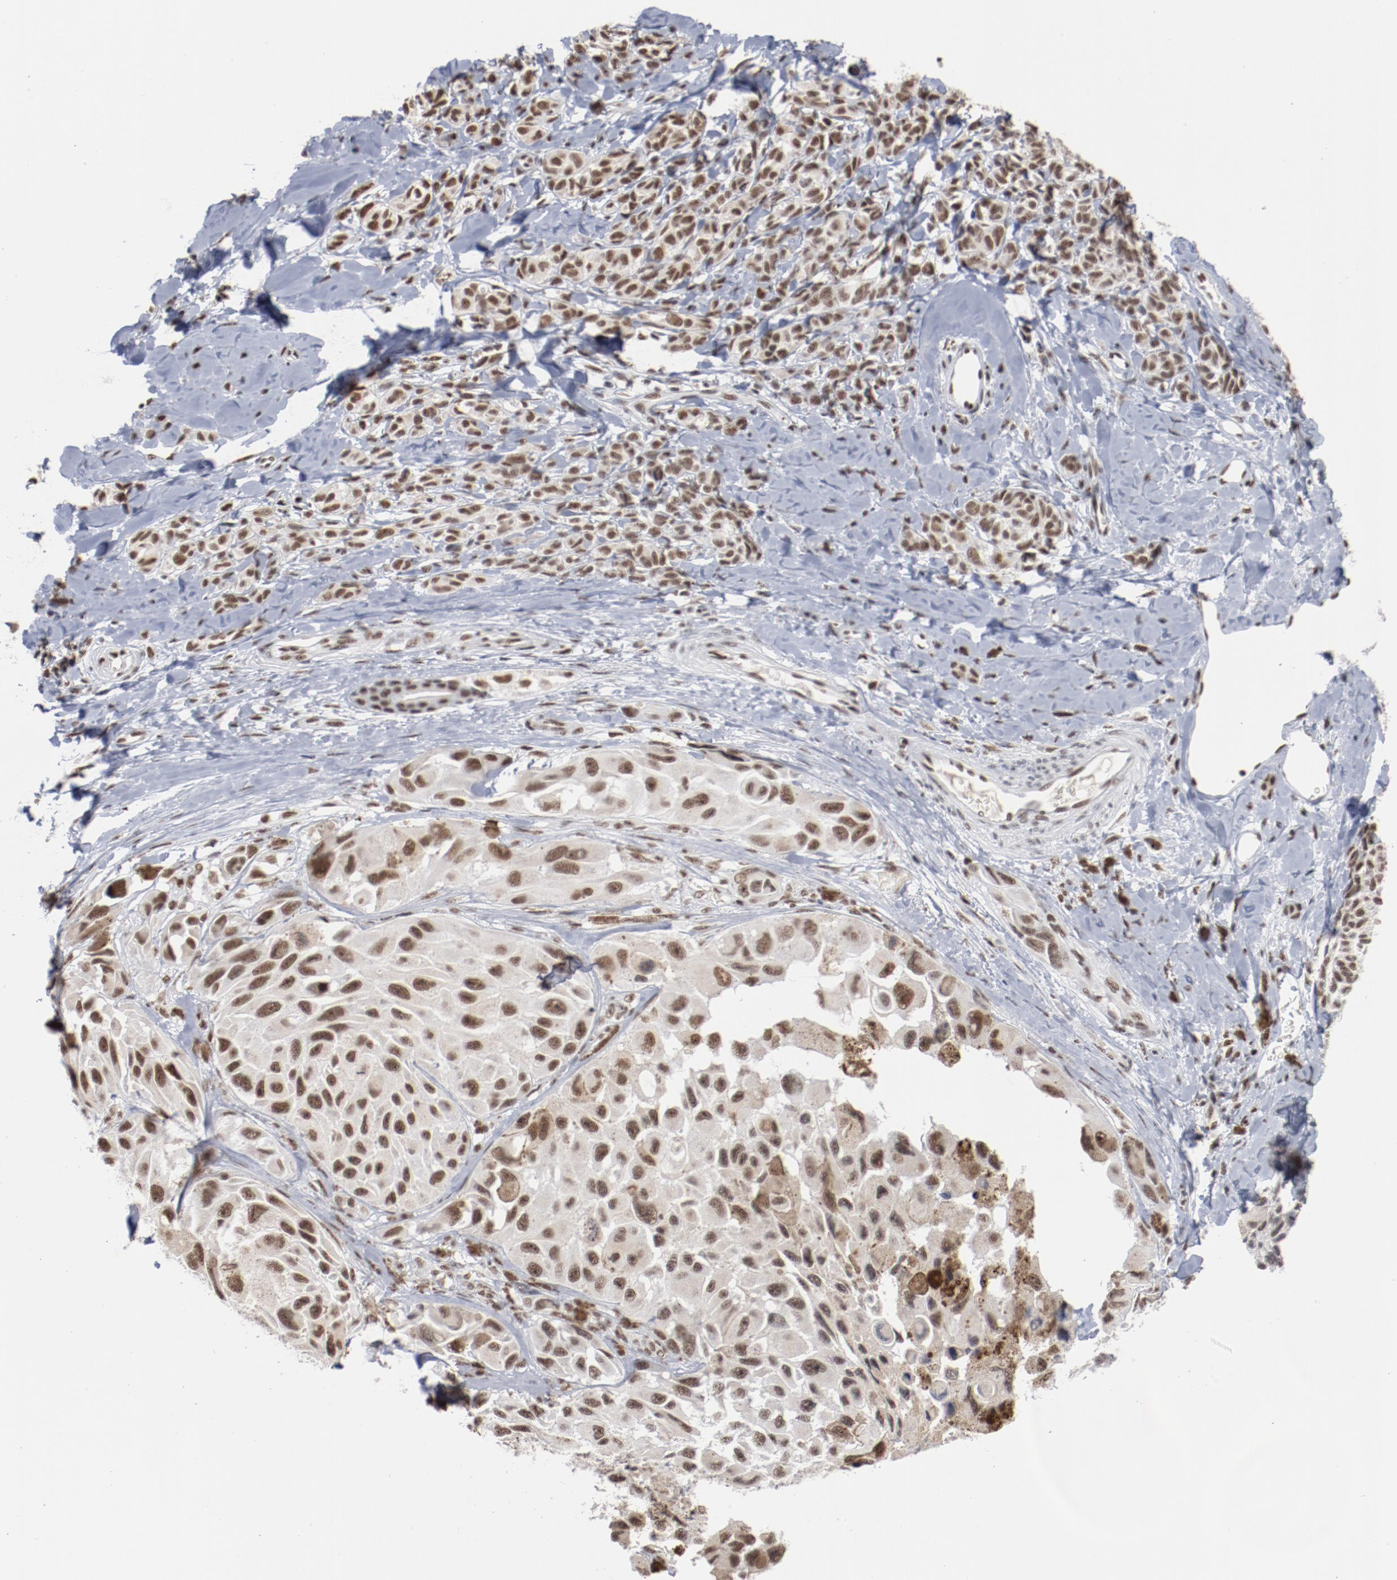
{"staining": {"intensity": "moderate", "quantity": ">75%", "location": "cytoplasmic/membranous,nuclear"}, "tissue": "melanoma", "cell_type": "Tumor cells", "image_type": "cancer", "snomed": [{"axis": "morphology", "description": "Malignant melanoma, NOS"}, {"axis": "topography", "description": "Skin"}], "caption": "Human malignant melanoma stained with a brown dye demonstrates moderate cytoplasmic/membranous and nuclear positive positivity in approximately >75% of tumor cells.", "gene": "BUB3", "patient": {"sex": "female", "age": 73}}